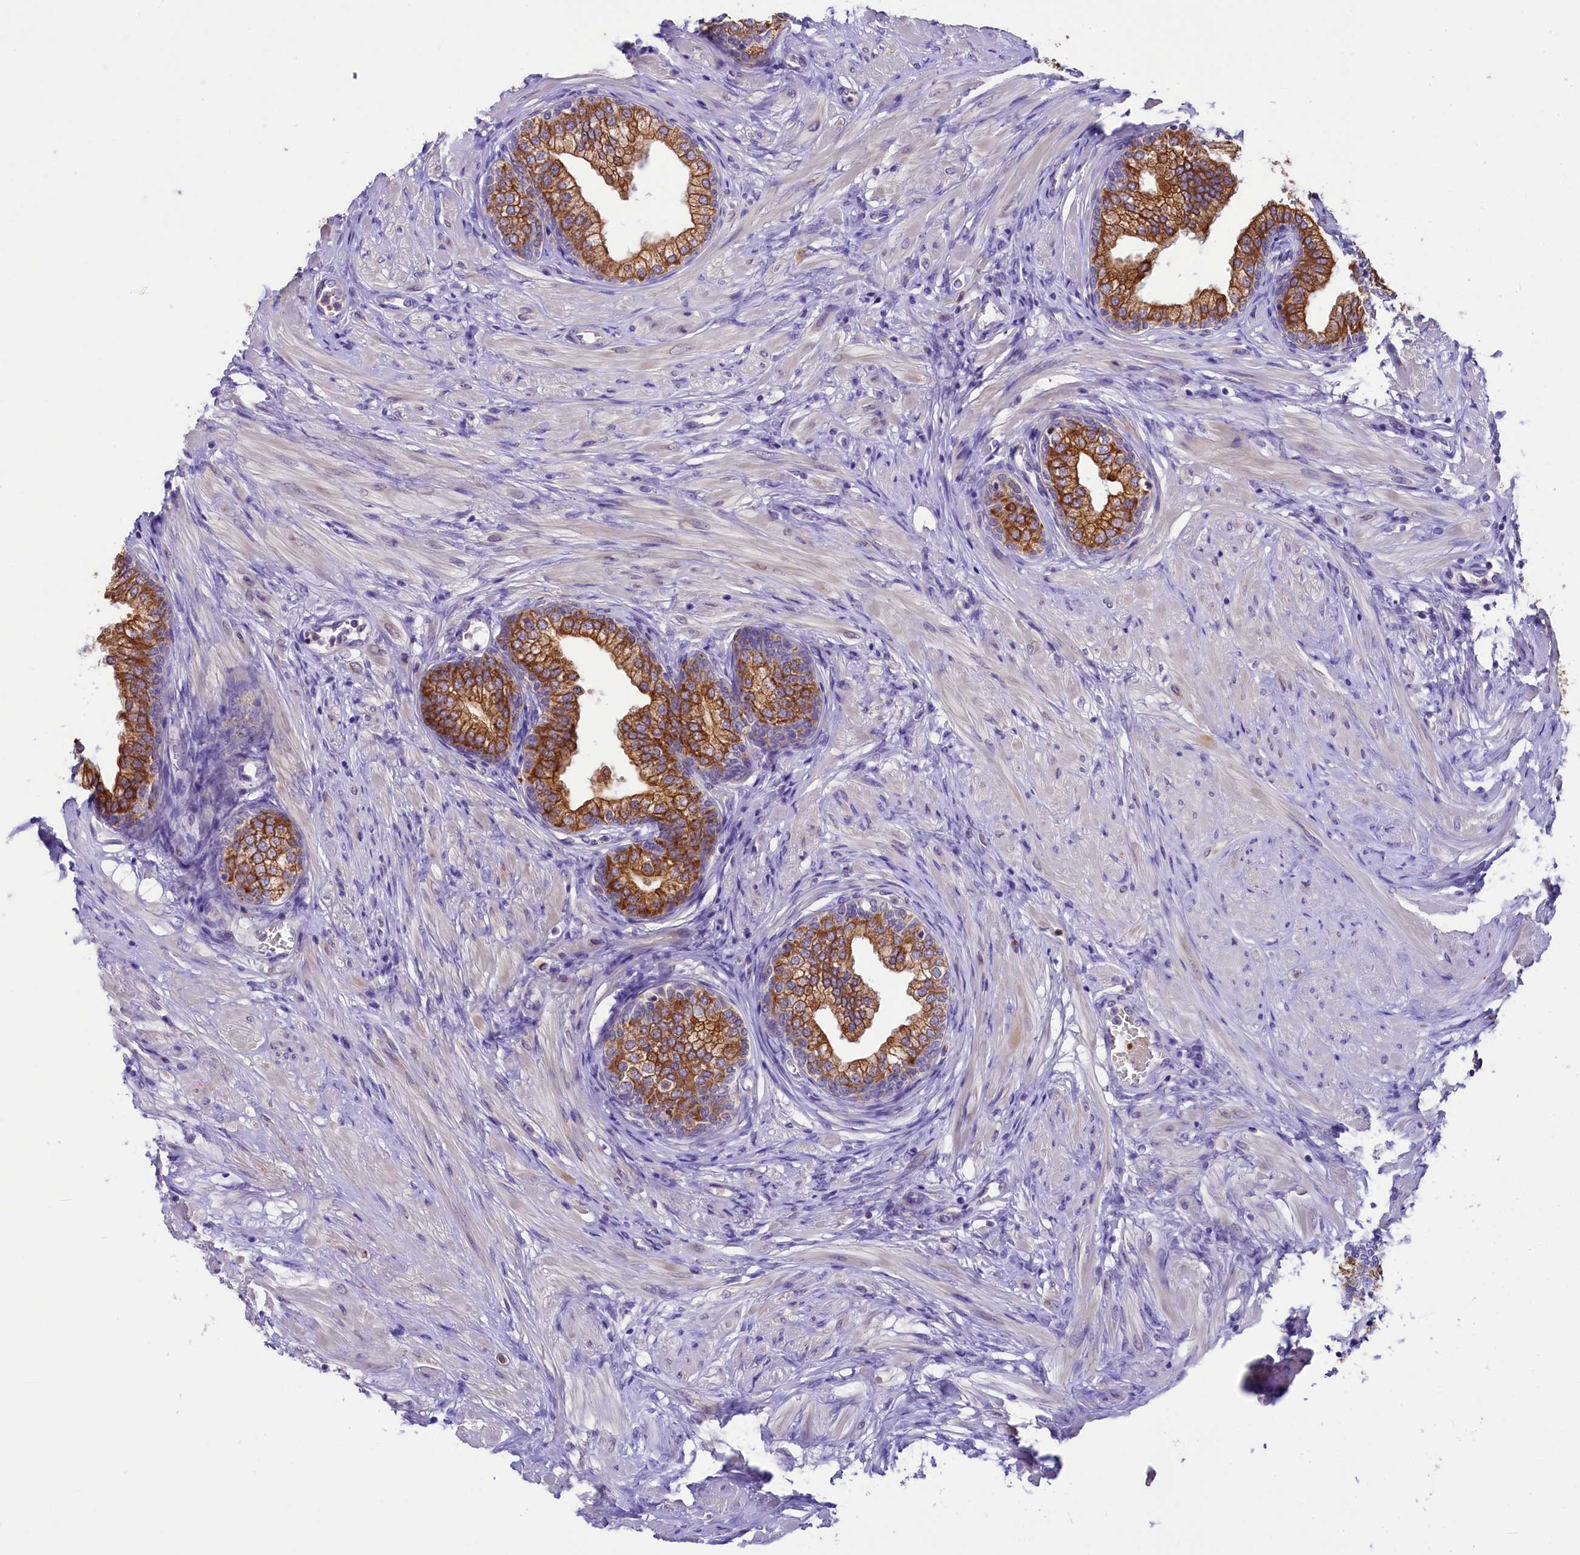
{"staining": {"intensity": "strong", "quantity": "25%-75%", "location": "cytoplasmic/membranous"}, "tissue": "prostate", "cell_type": "Glandular cells", "image_type": "normal", "snomed": [{"axis": "morphology", "description": "Normal tissue, NOS"}, {"axis": "morphology", "description": "Urothelial carcinoma, Low grade"}, {"axis": "topography", "description": "Urinary bladder"}, {"axis": "topography", "description": "Prostate"}], "caption": "Immunohistochemical staining of normal human prostate displays high levels of strong cytoplasmic/membranous expression in about 25%-75% of glandular cells.", "gene": "LARP4", "patient": {"sex": "male", "age": 60}}